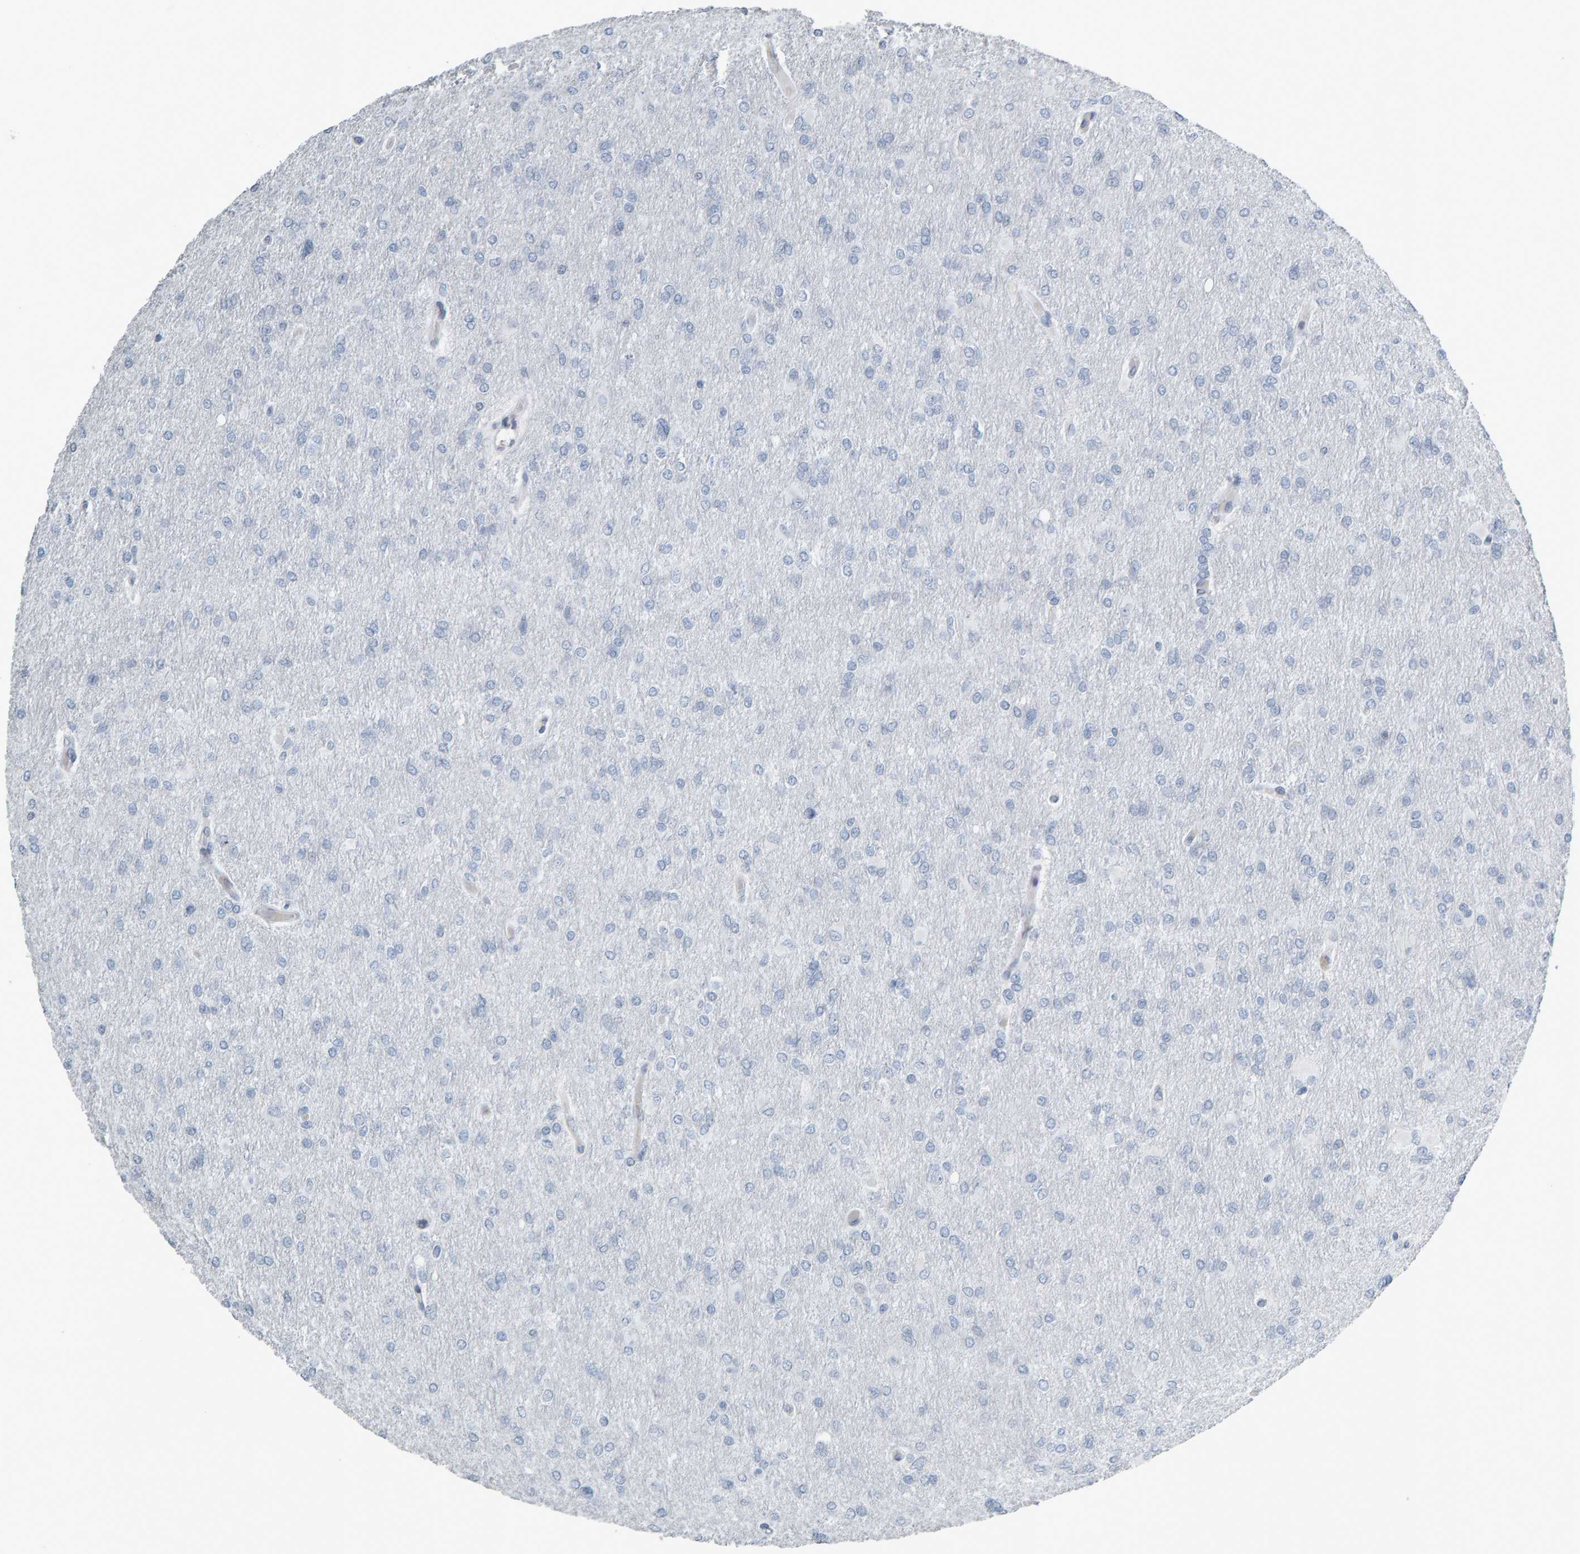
{"staining": {"intensity": "negative", "quantity": "none", "location": "none"}, "tissue": "glioma", "cell_type": "Tumor cells", "image_type": "cancer", "snomed": [{"axis": "morphology", "description": "Glioma, malignant, High grade"}, {"axis": "topography", "description": "Cerebral cortex"}], "caption": "Immunohistochemical staining of human glioma reveals no significant staining in tumor cells.", "gene": "PYY", "patient": {"sex": "female", "age": 36}}